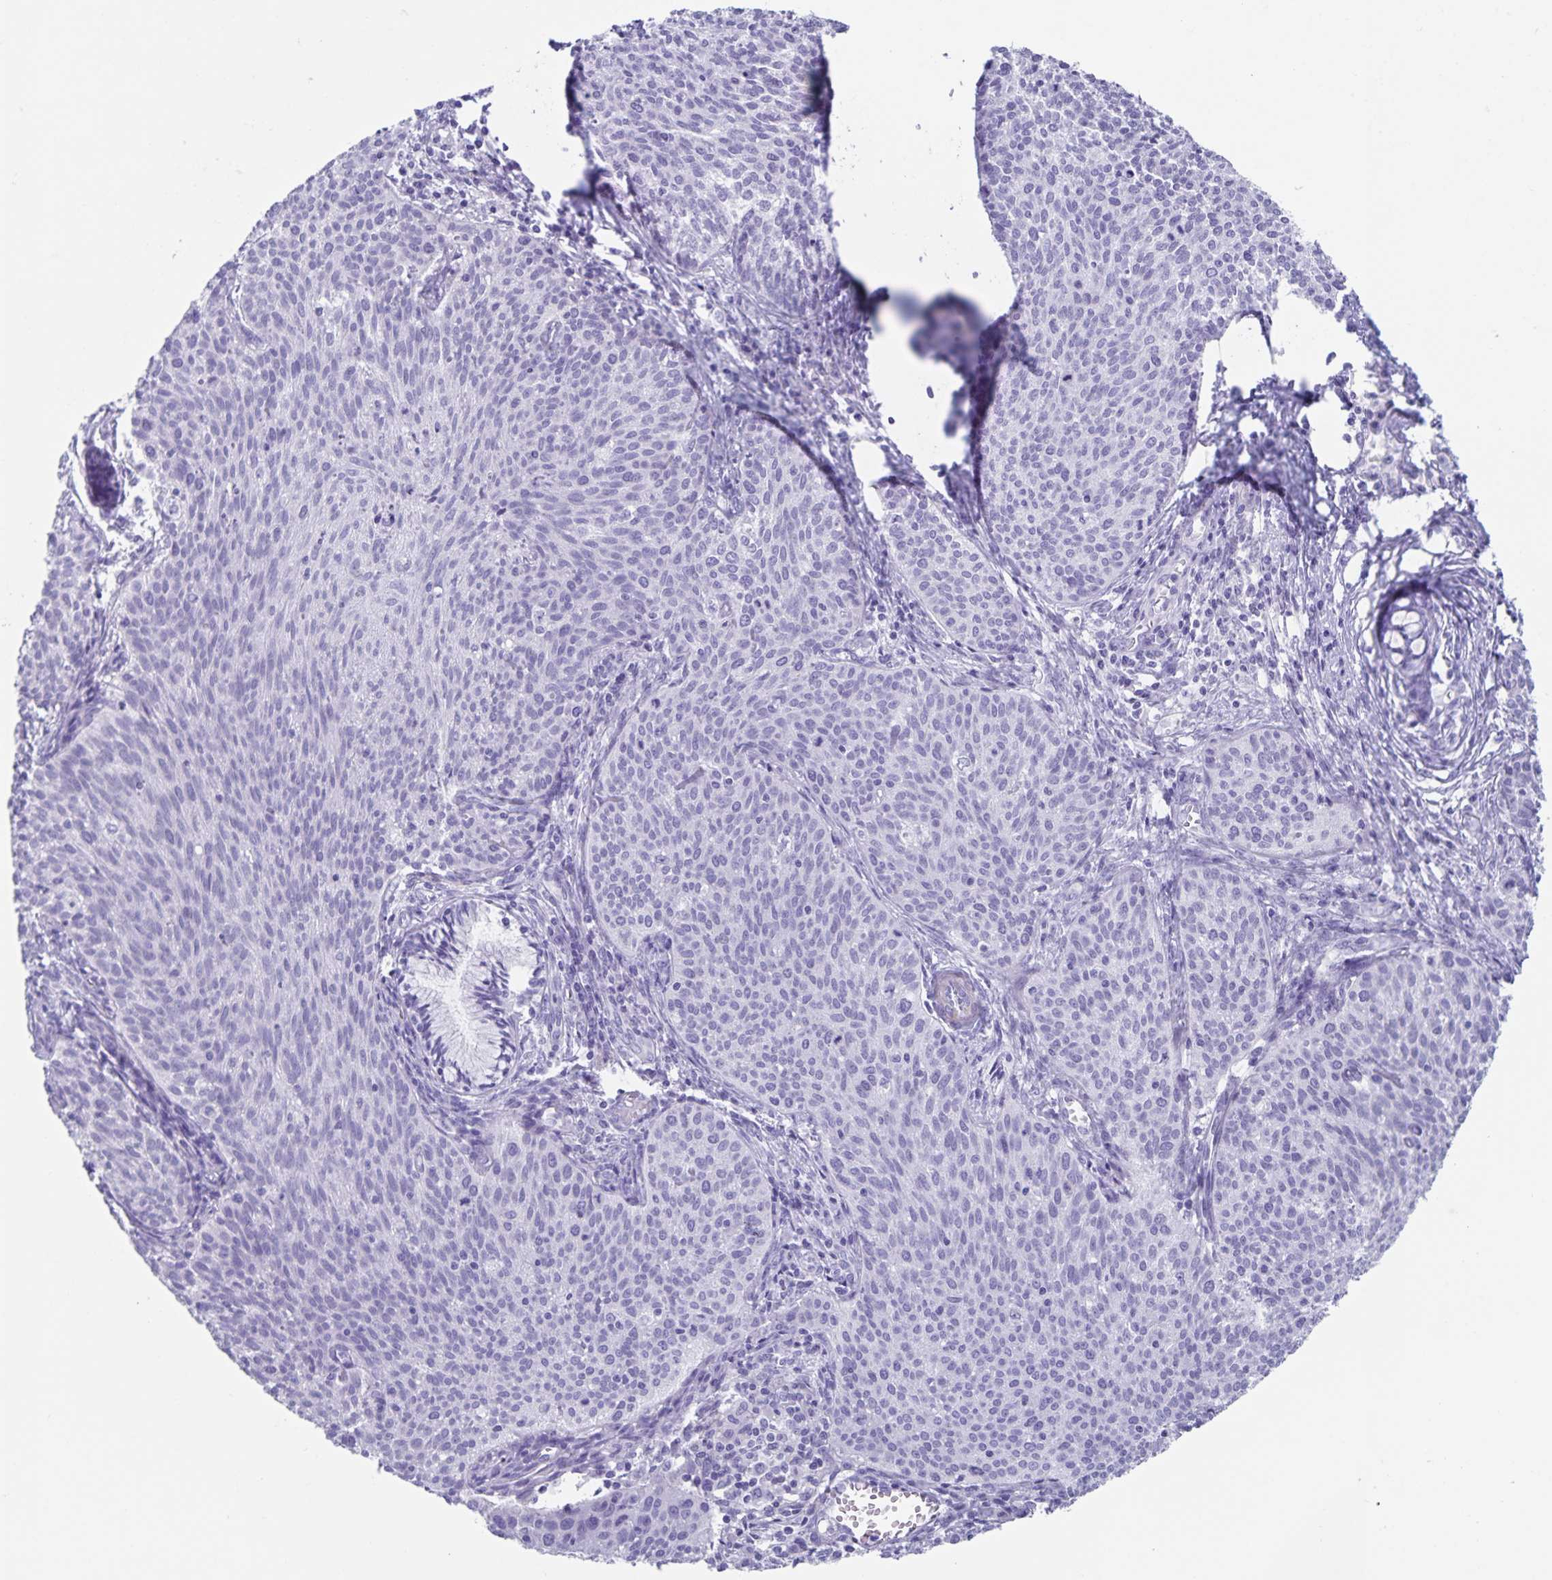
{"staining": {"intensity": "negative", "quantity": "none", "location": "none"}, "tissue": "cervical cancer", "cell_type": "Tumor cells", "image_type": "cancer", "snomed": [{"axis": "morphology", "description": "Squamous cell carcinoma, NOS"}, {"axis": "topography", "description": "Cervix"}], "caption": "Tumor cells show no significant expression in squamous cell carcinoma (cervical). The staining was performed using DAB to visualize the protein expression in brown, while the nuclei were stained in blue with hematoxylin (Magnification: 20x).", "gene": "C11orf42", "patient": {"sex": "female", "age": 38}}